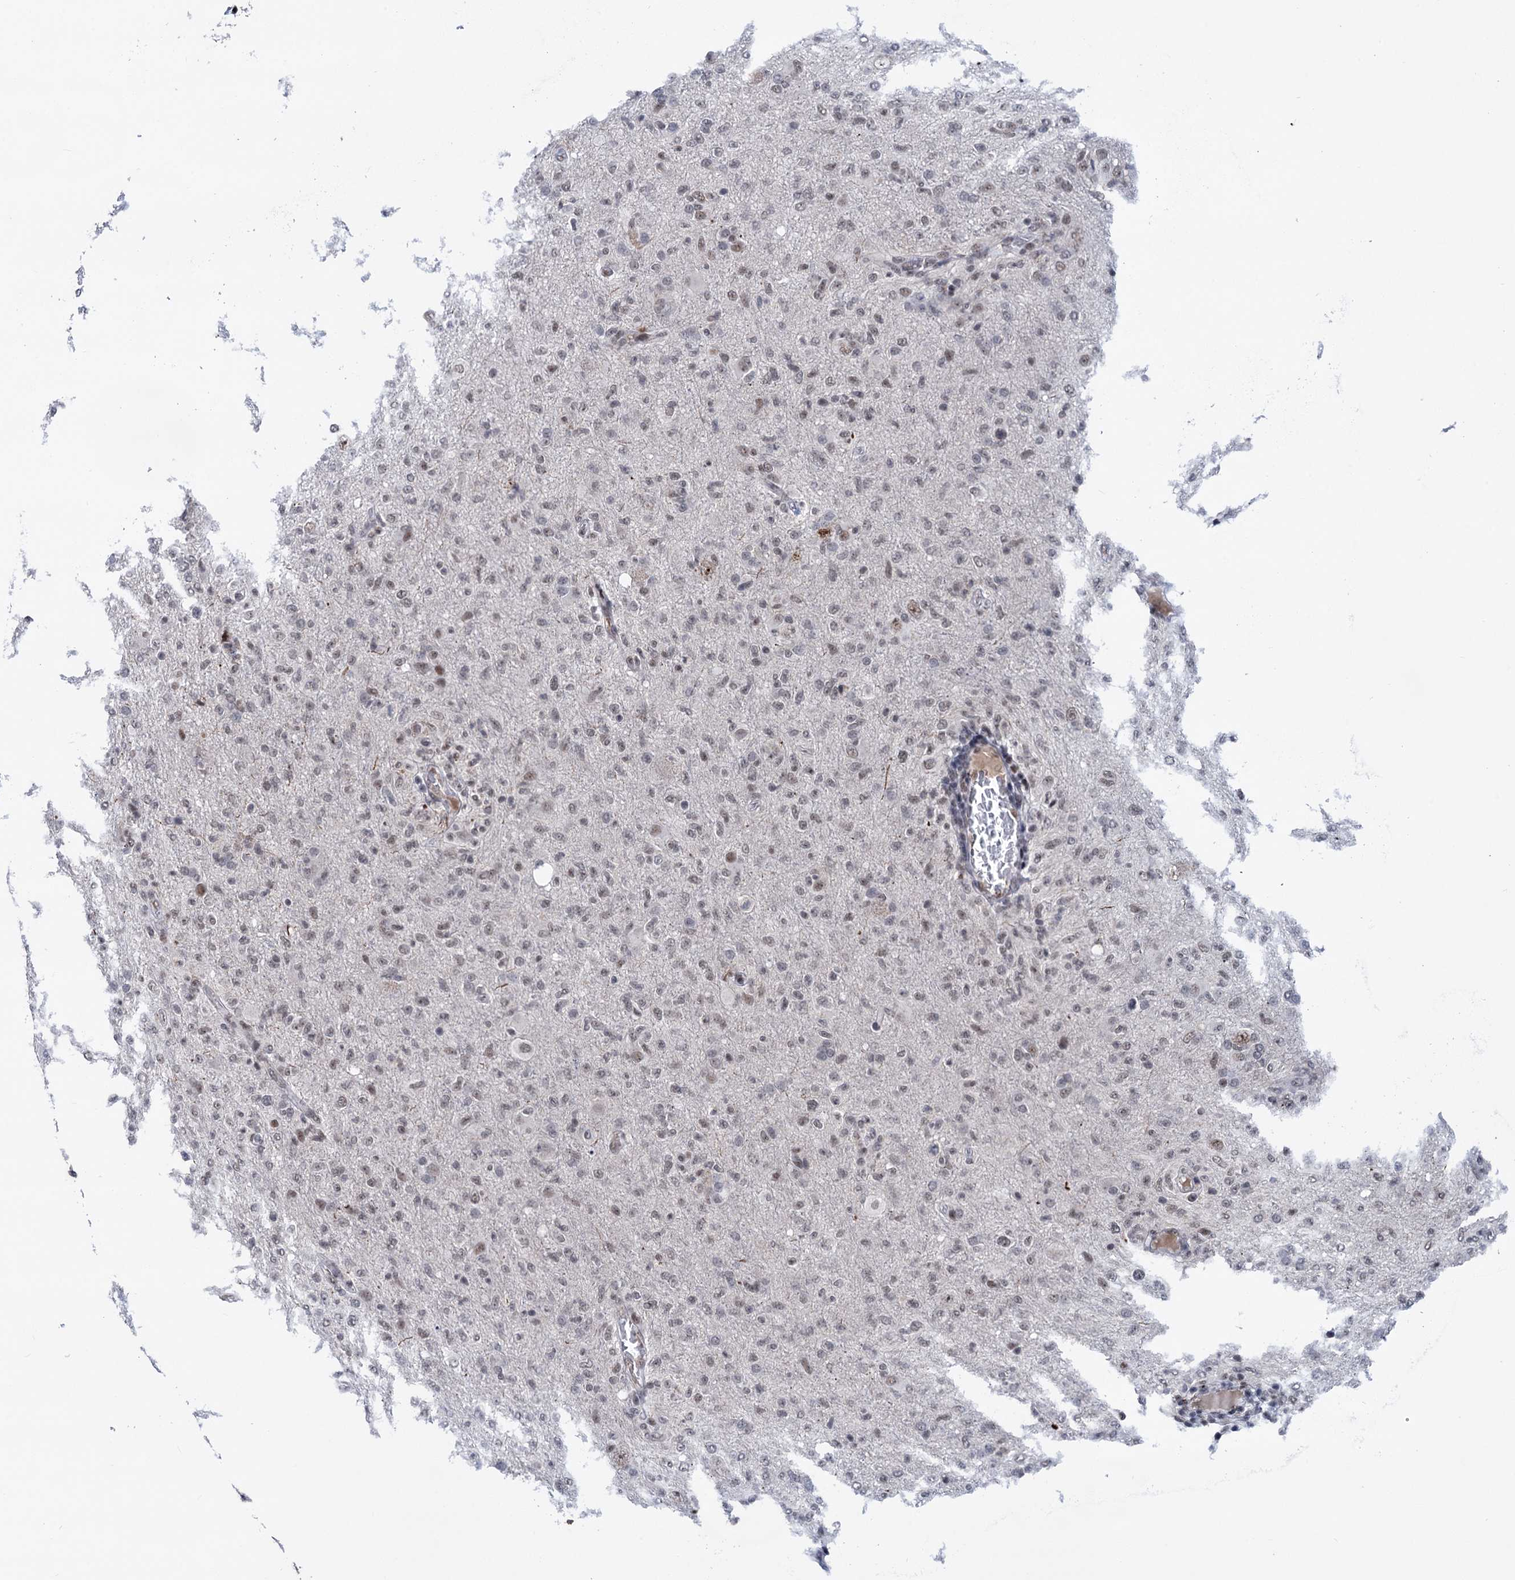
{"staining": {"intensity": "weak", "quantity": "<25%", "location": "nuclear"}, "tissue": "glioma", "cell_type": "Tumor cells", "image_type": "cancer", "snomed": [{"axis": "morphology", "description": "Glioma, malignant, High grade"}, {"axis": "topography", "description": "Brain"}], "caption": "Protein analysis of malignant glioma (high-grade) demonstrates no significant expression in tumor cells.", "gene": "ZCCHC10", "patient": {"sex": "female", "age": 57}}